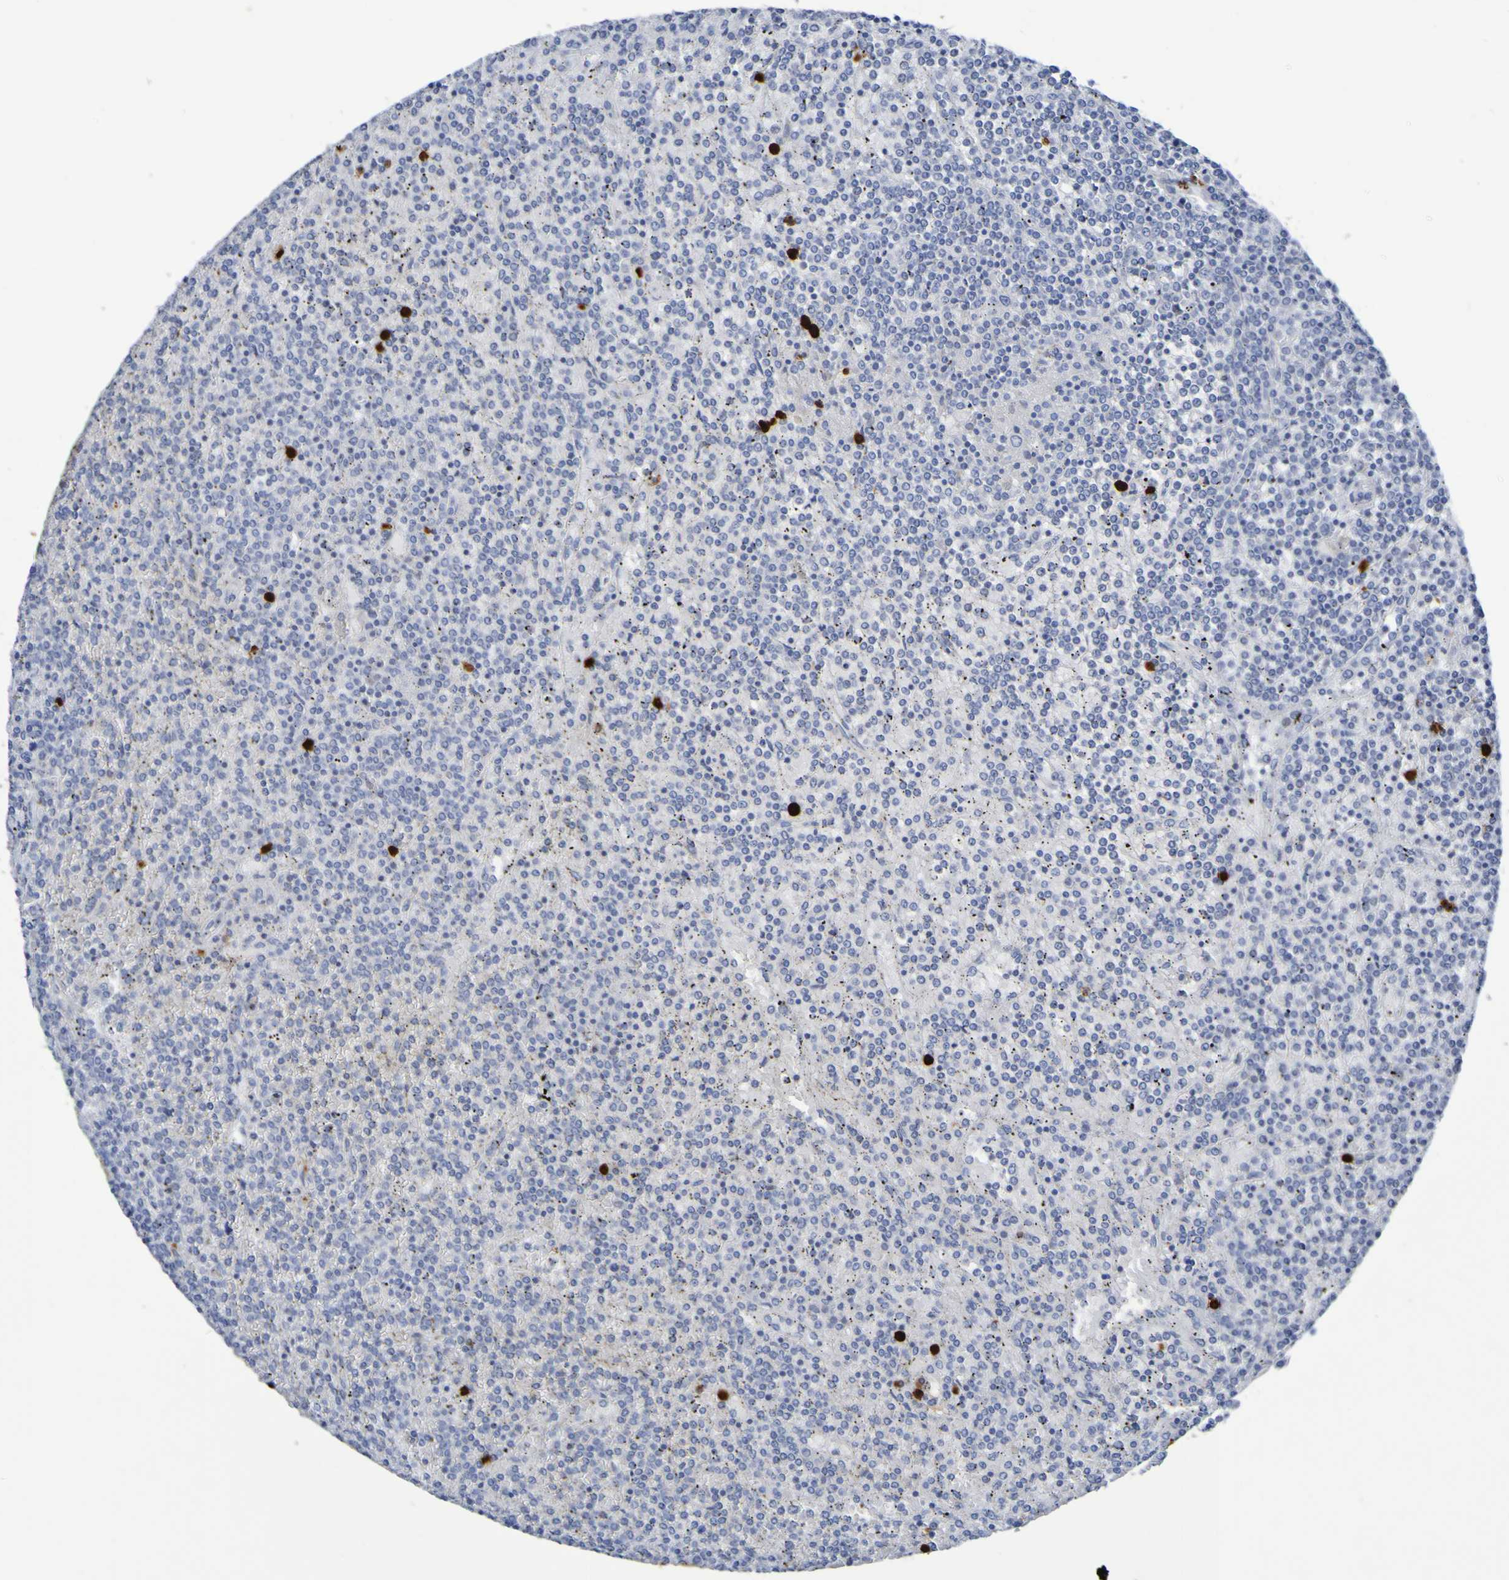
{"staining": {"intensity": "negative", "quantity": "none", "location": "none"}, "tissue": "lymphoma", "cell_type": "Tumor cells", "image_type": "cancer", "snomed": [{"axis": "morphology", "description": "Malignant lymphoma, non-Hodgkin's type, Low grade"}, {"axis": "topography", "description": "Spleen"}], "caption": "This micrograph is of malignant lymphoma, non-Hodgkin's type (low-grade) stained with IHC to label a protein in brown with the nuclei are counter-stained blue. There is no staining in tumor cells.", "gene": "C11orf24", "patient": {"sex": "female", "age": 19}}